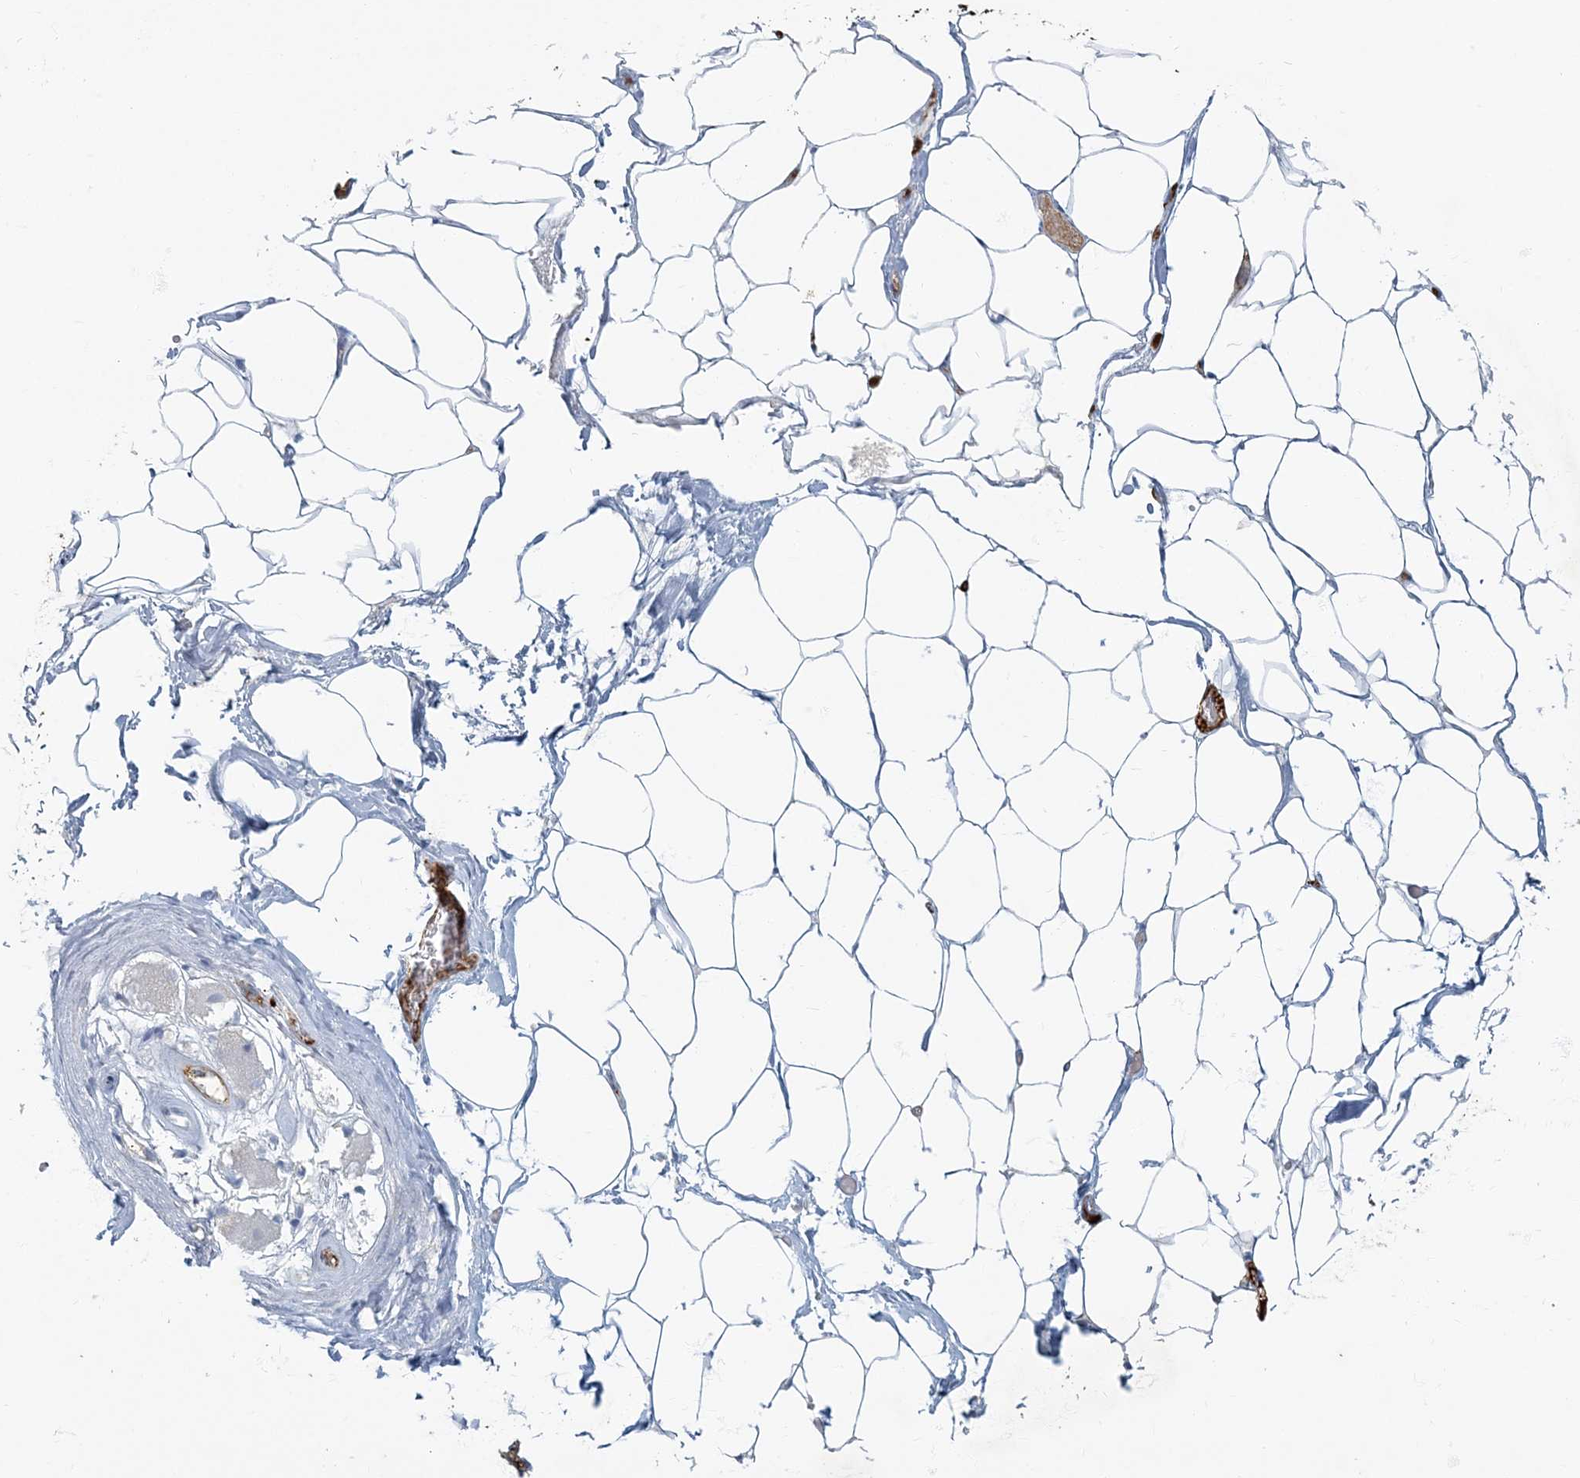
{"staining": {"intensity": "negative", "quantity": "none", "location": "none"}, "tissue": "adipose tissue", "cell_type": "Adipocytes", "image_type": "normal", "snomed": [{"axis": "morphology", "description": "Normal tissue, NOS"}, {"axis": "morphology", "description": "Adenocarcinoma, Low grade"}, {"axis": "topography", "description": "Prostate"}, {"axis": "topography", "description": "Peripheral nerve tissue"}], "caption": "High power microscopy image of an IHC micrograph of normal adipose tissue, revealing no significant expression in adipocytes.", "gene": "MYOT", "patient": {"sex": "male", "age": 63}}